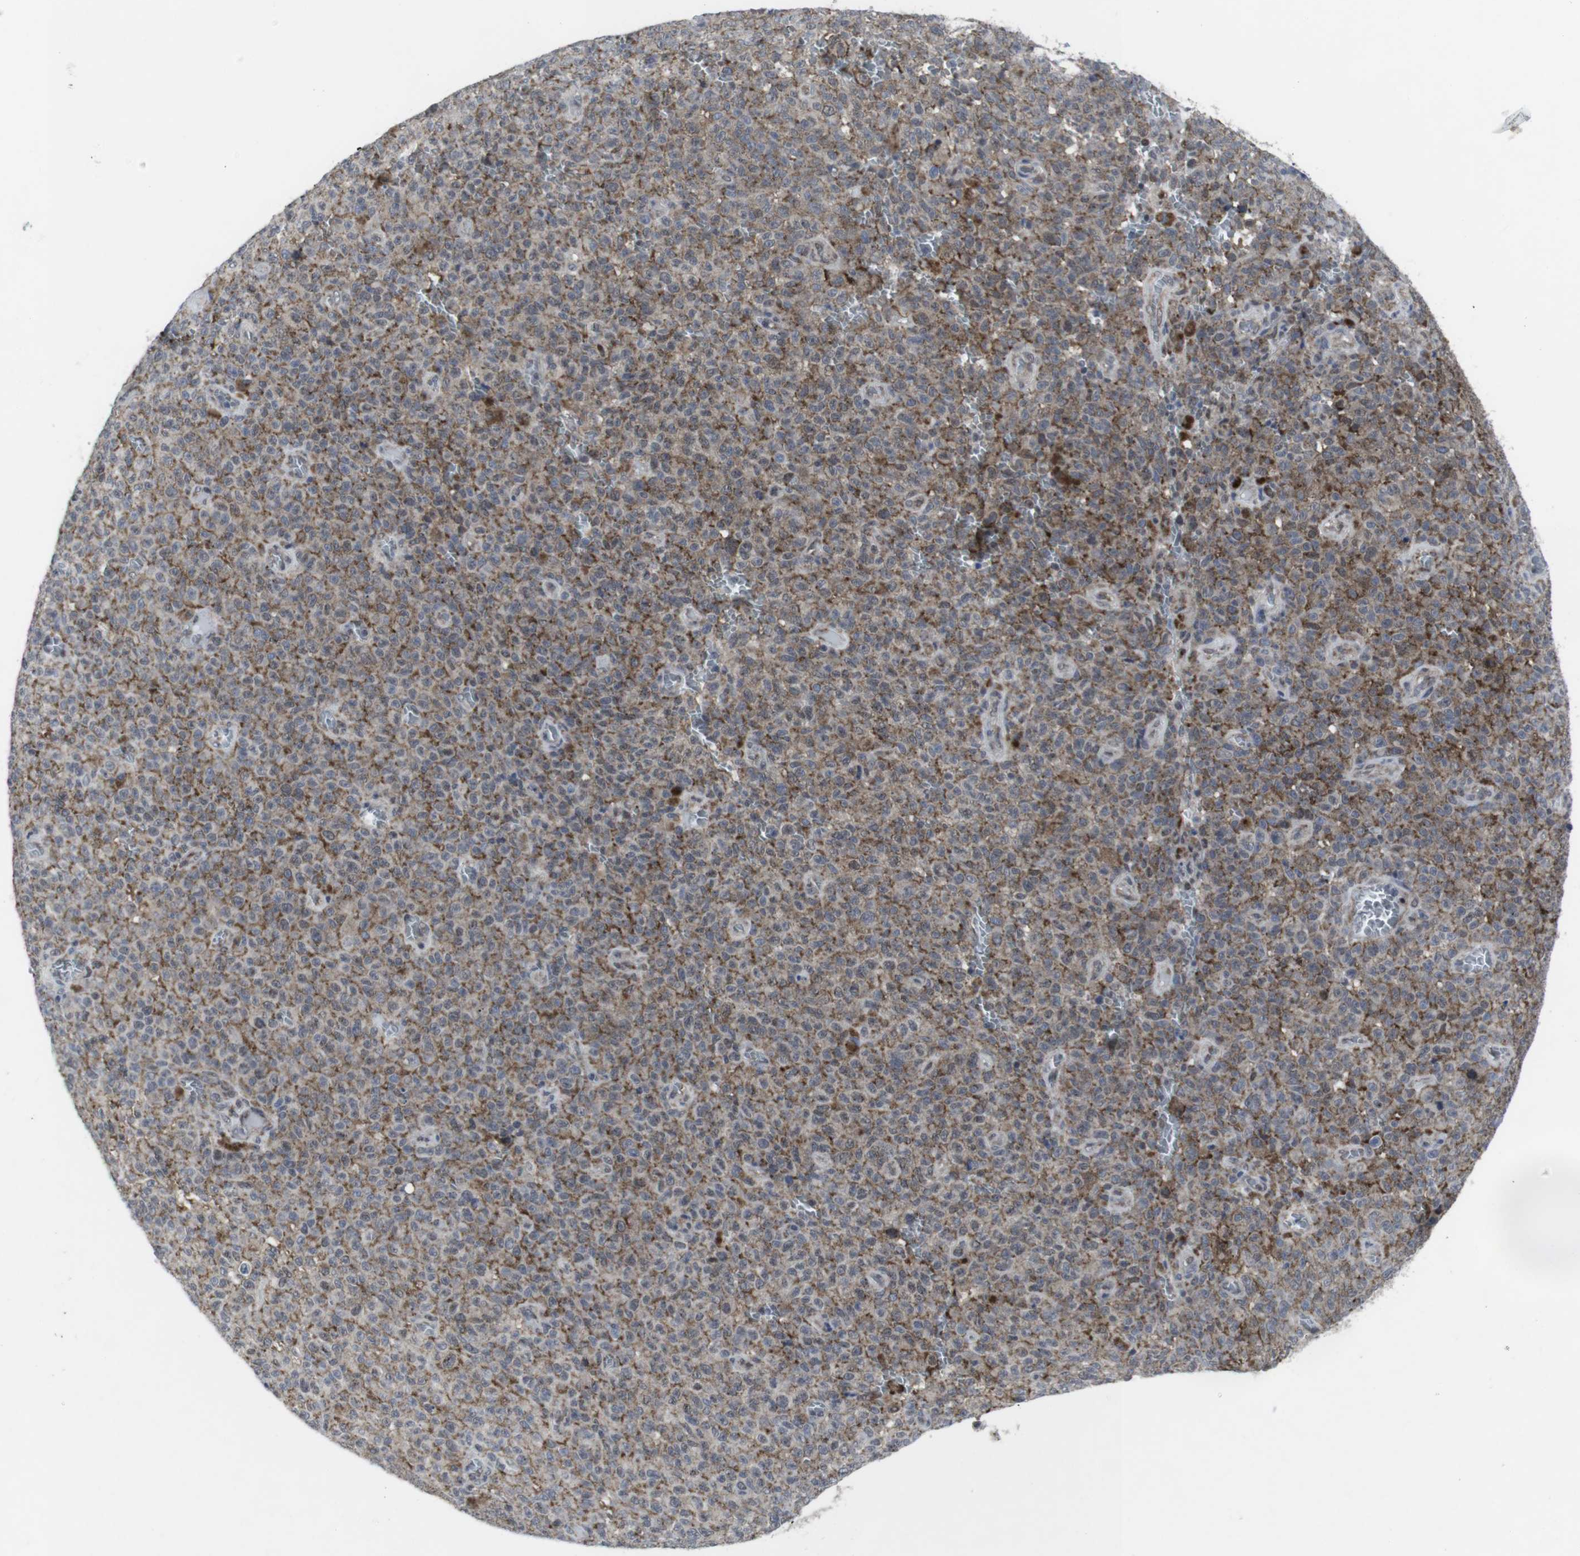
{"staining": {"intensity": "moderate", "quantity": ">75%", "location": "cytoplasmic/membranous"}, "tissue": "melanoma", "cell_type": "Tumor cells", "image_type": "cancer", "snomed": [{"axis": "morphology", "description": "Malignant melanoma, NOS"}, {"axis": "topography", "description": "Skin"}], "caption": "Malignant melanoma stained with immunohistochemistry (IHC) shows moderate cytoplasmic/membranous expression in approximately >75% of tumor cells.", "gene": "GEMIN2", "patient": {"sex": "female", "age": 82}}